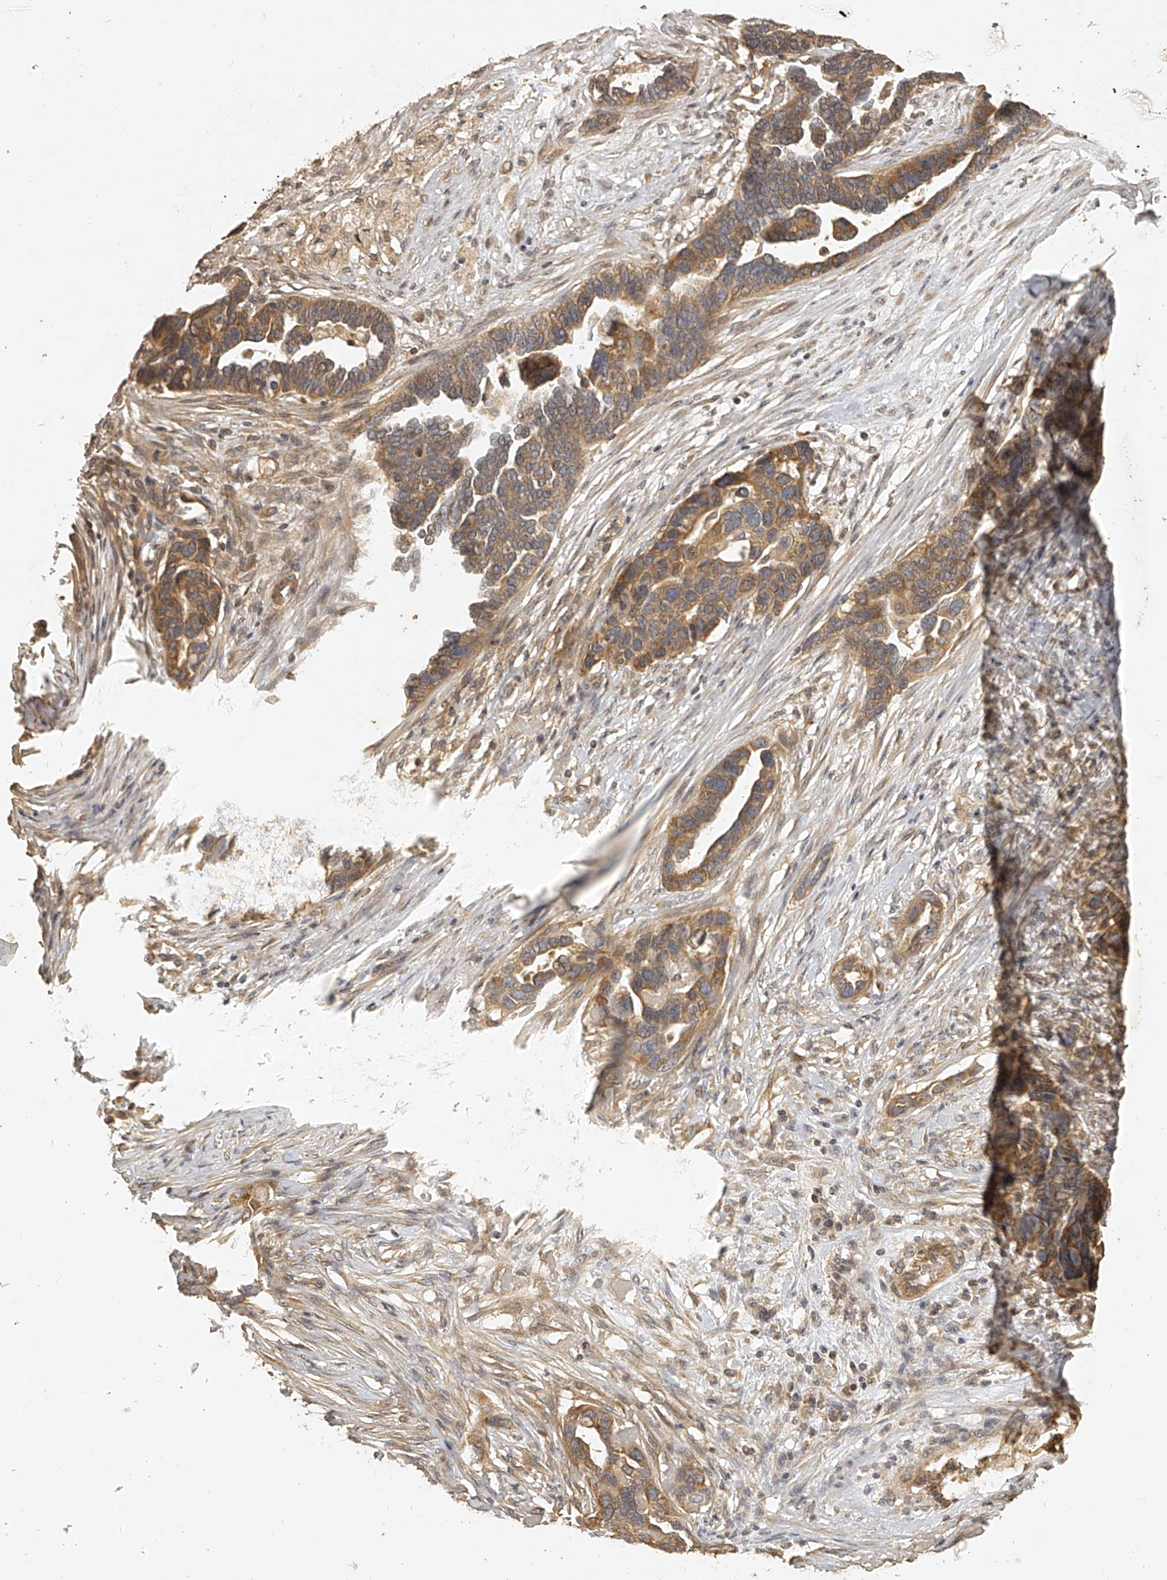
{"staining": {"intensity": "moderate", "quantity": ">75%", "location": "cytoplasmic/membranous"}, "tissue": "ovarian cancer", "cell_type": "Tumor cells", "image_type": "cancer", "snomed": [{"axis": "morphology", "description": "Cystadenocarcinoma, serous, NOS"}, {"axis": "topography", "description": "Ovary"}], "caption": "DAB (3,3'-diaminobenzidine) immunohistochemical staining of ovarian cancer shows moderate cytoplasmic/membranous protein positivity in about >75% of tumor cells.", "gene": "NFS1", "patient": {"sex": "female", "age": 54}}